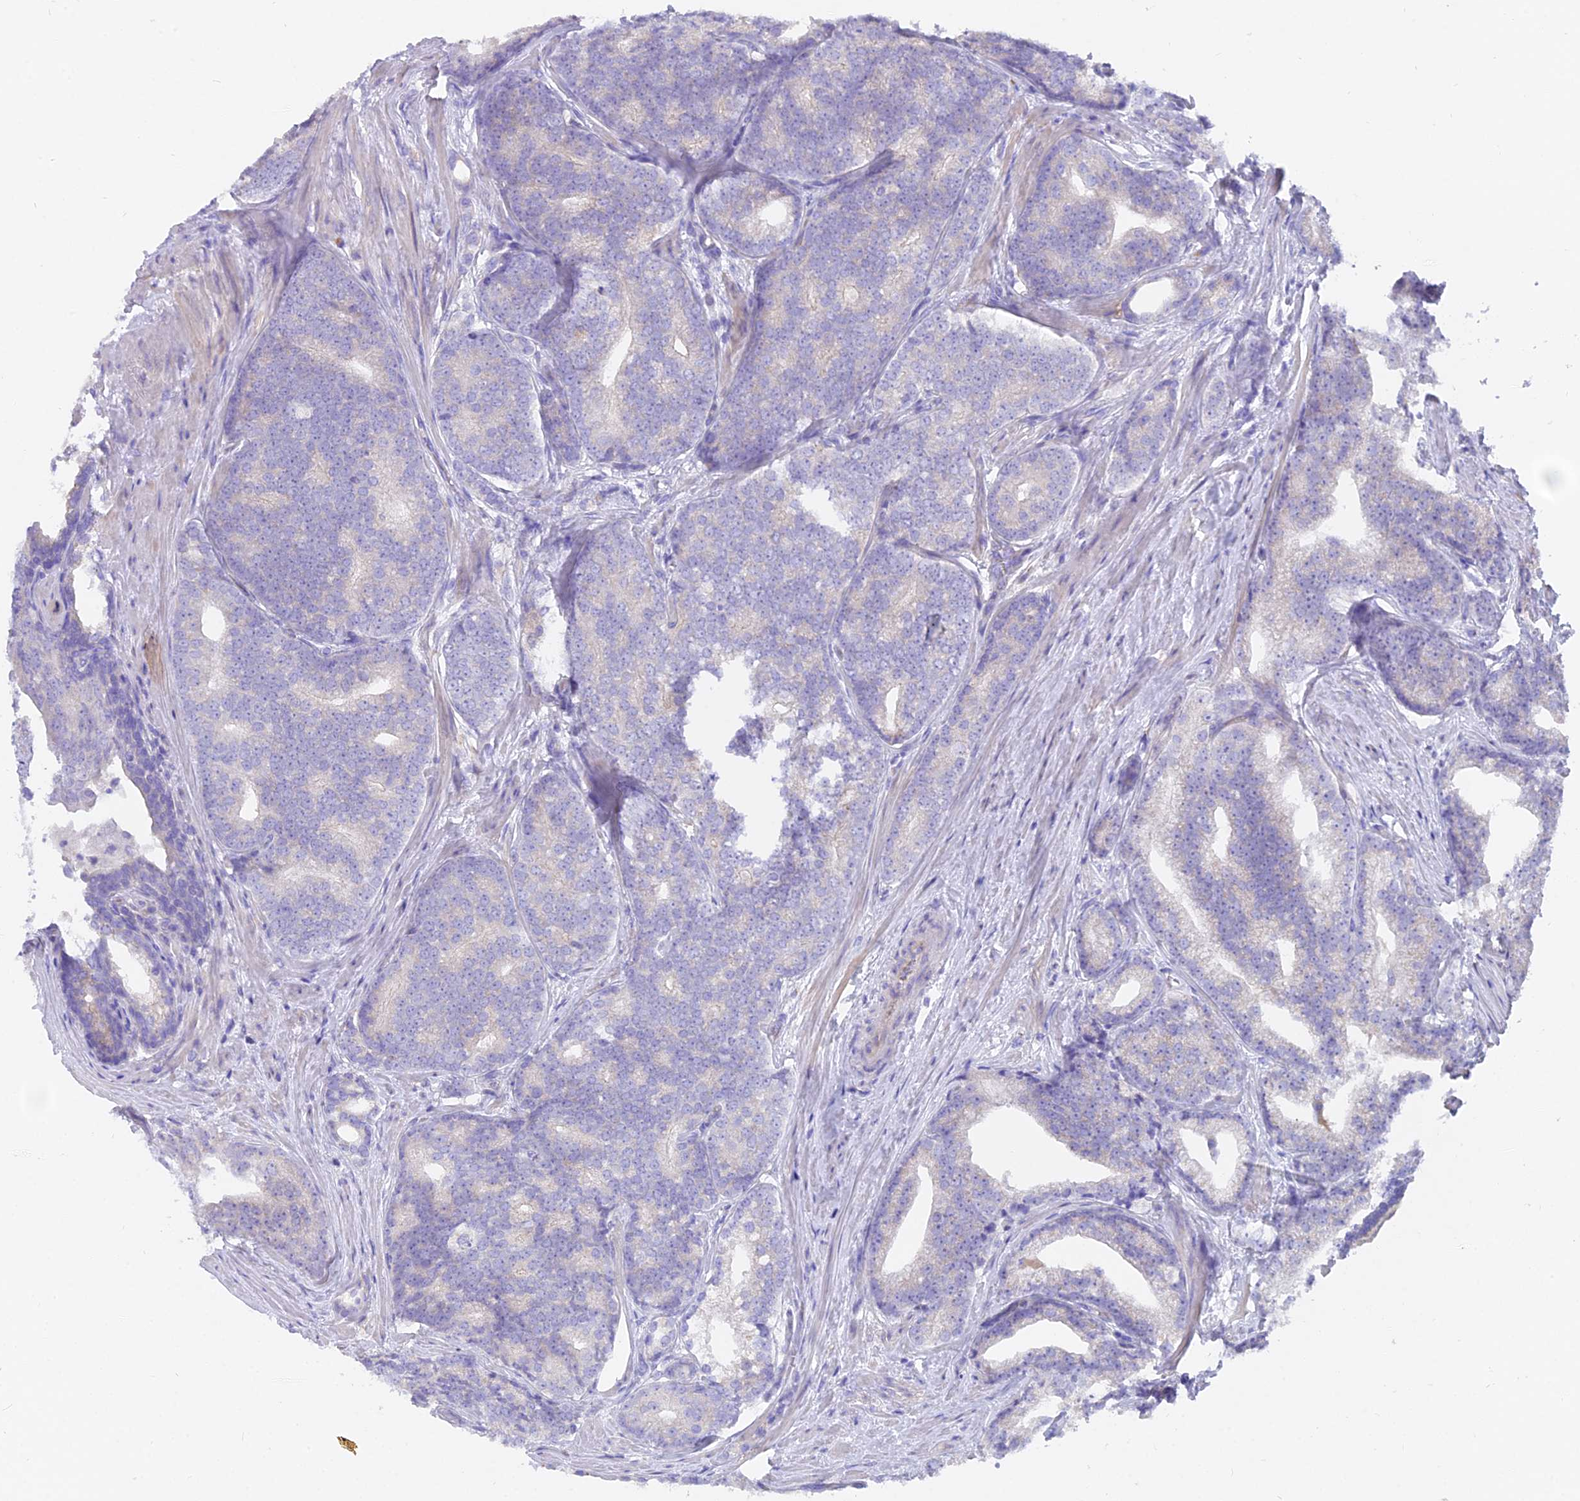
{"staining": {"intensity": "negative", "quantity": "none", "location": "none"}, "tissue": "prostate cancer", "cell_type": "Tumor cells", "image_type": "cancer", "snomed": [{"axis": "morphology", "description": "Adenocarcinoma, Low grade"}, {"axis": "topography", "description": "Prostate"}], "caption": "Immunohistochemistry (IHC) photomicrograph of neoplastic tissue: low-grade adenocarcinoma (prostate) stained with DAB shows no significant protein expression in tumor cells.", "gene": "FAM168B", "patient": {"sex": "male", "age": 71}}